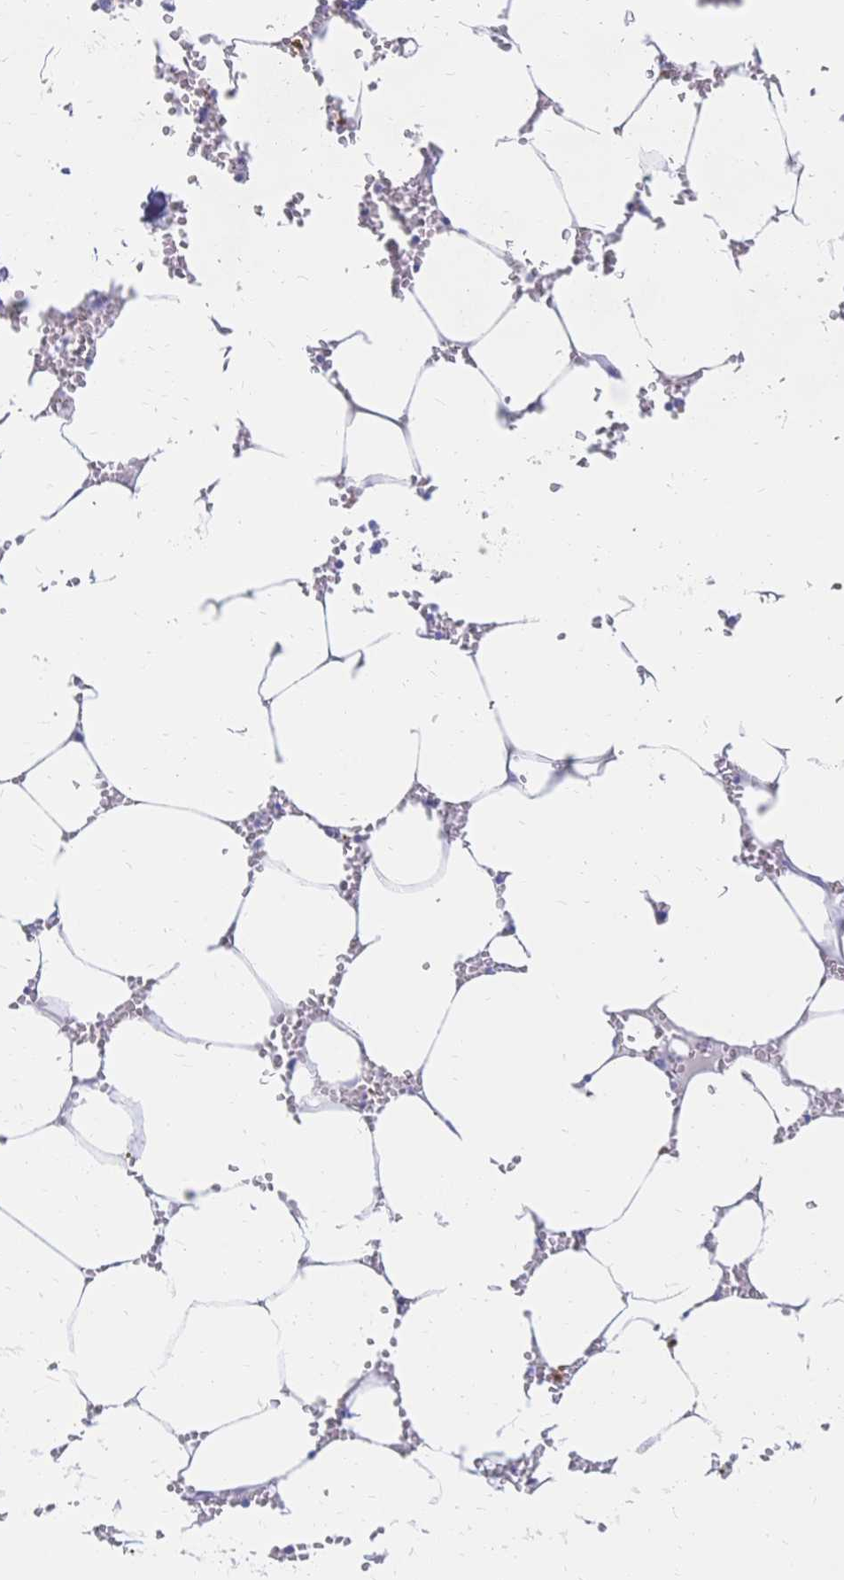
{"staining": {"intensity": "strong", "quantity": "<25%", "location": "cytoplasmic/membranous"}, "tissue": "bone marrow", "cell_type": "Hematopoietic cells", "image_type": "normal", "snomed": [{"axis": "morphology", "description": "Normal tissue, NOS"}, {"axis": "topography", "description": "Bone marrow"}], "caption": "Immunohistochemistry (DAB (3,3'-diaminobenzidine)) staining of unremarkable bone marrow demonstrates strong cytoplasmic/membranous protein expression in about <25% of hematopoietic cells.", "gene": "PSORS1C2", "patient": {"sex": "male", "age": 54}}